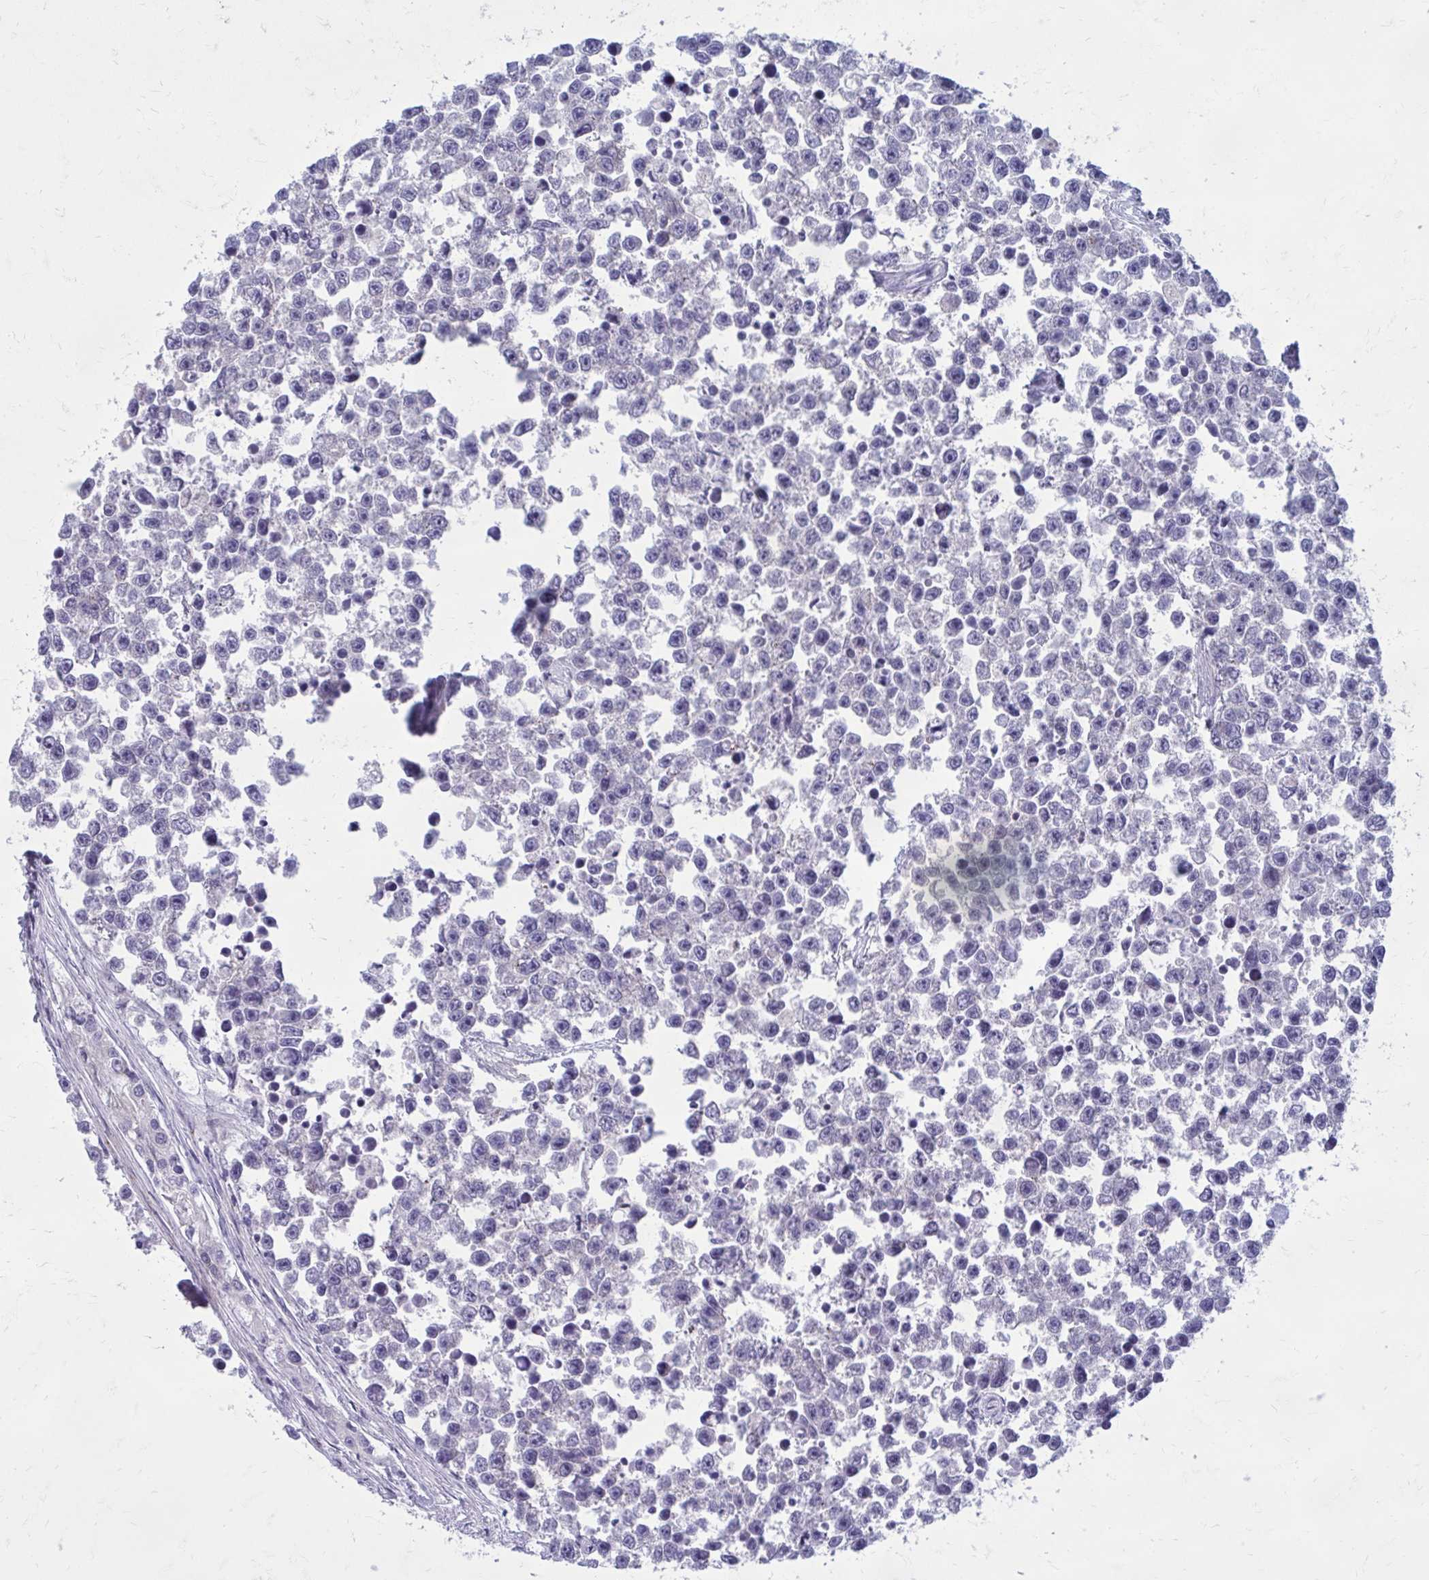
{"staining": {"intensity": "negative", "quantity": "none", "location": "none"}, "tissue": "testis cancer", "cell_type": "Tumor cells", "image_type": "cancer", "snomed": [{"axis": "morphology", "description": "Seminoma, NOS"}, {"axis": "topography", "description": "Testis"}], "caption": "This is an immunohistochemistry micrograph of seminoma (testis). There is no expression in tumor cells.", "gene": "GIGYF2", "patient": {"sex": "male", "age": 26}}